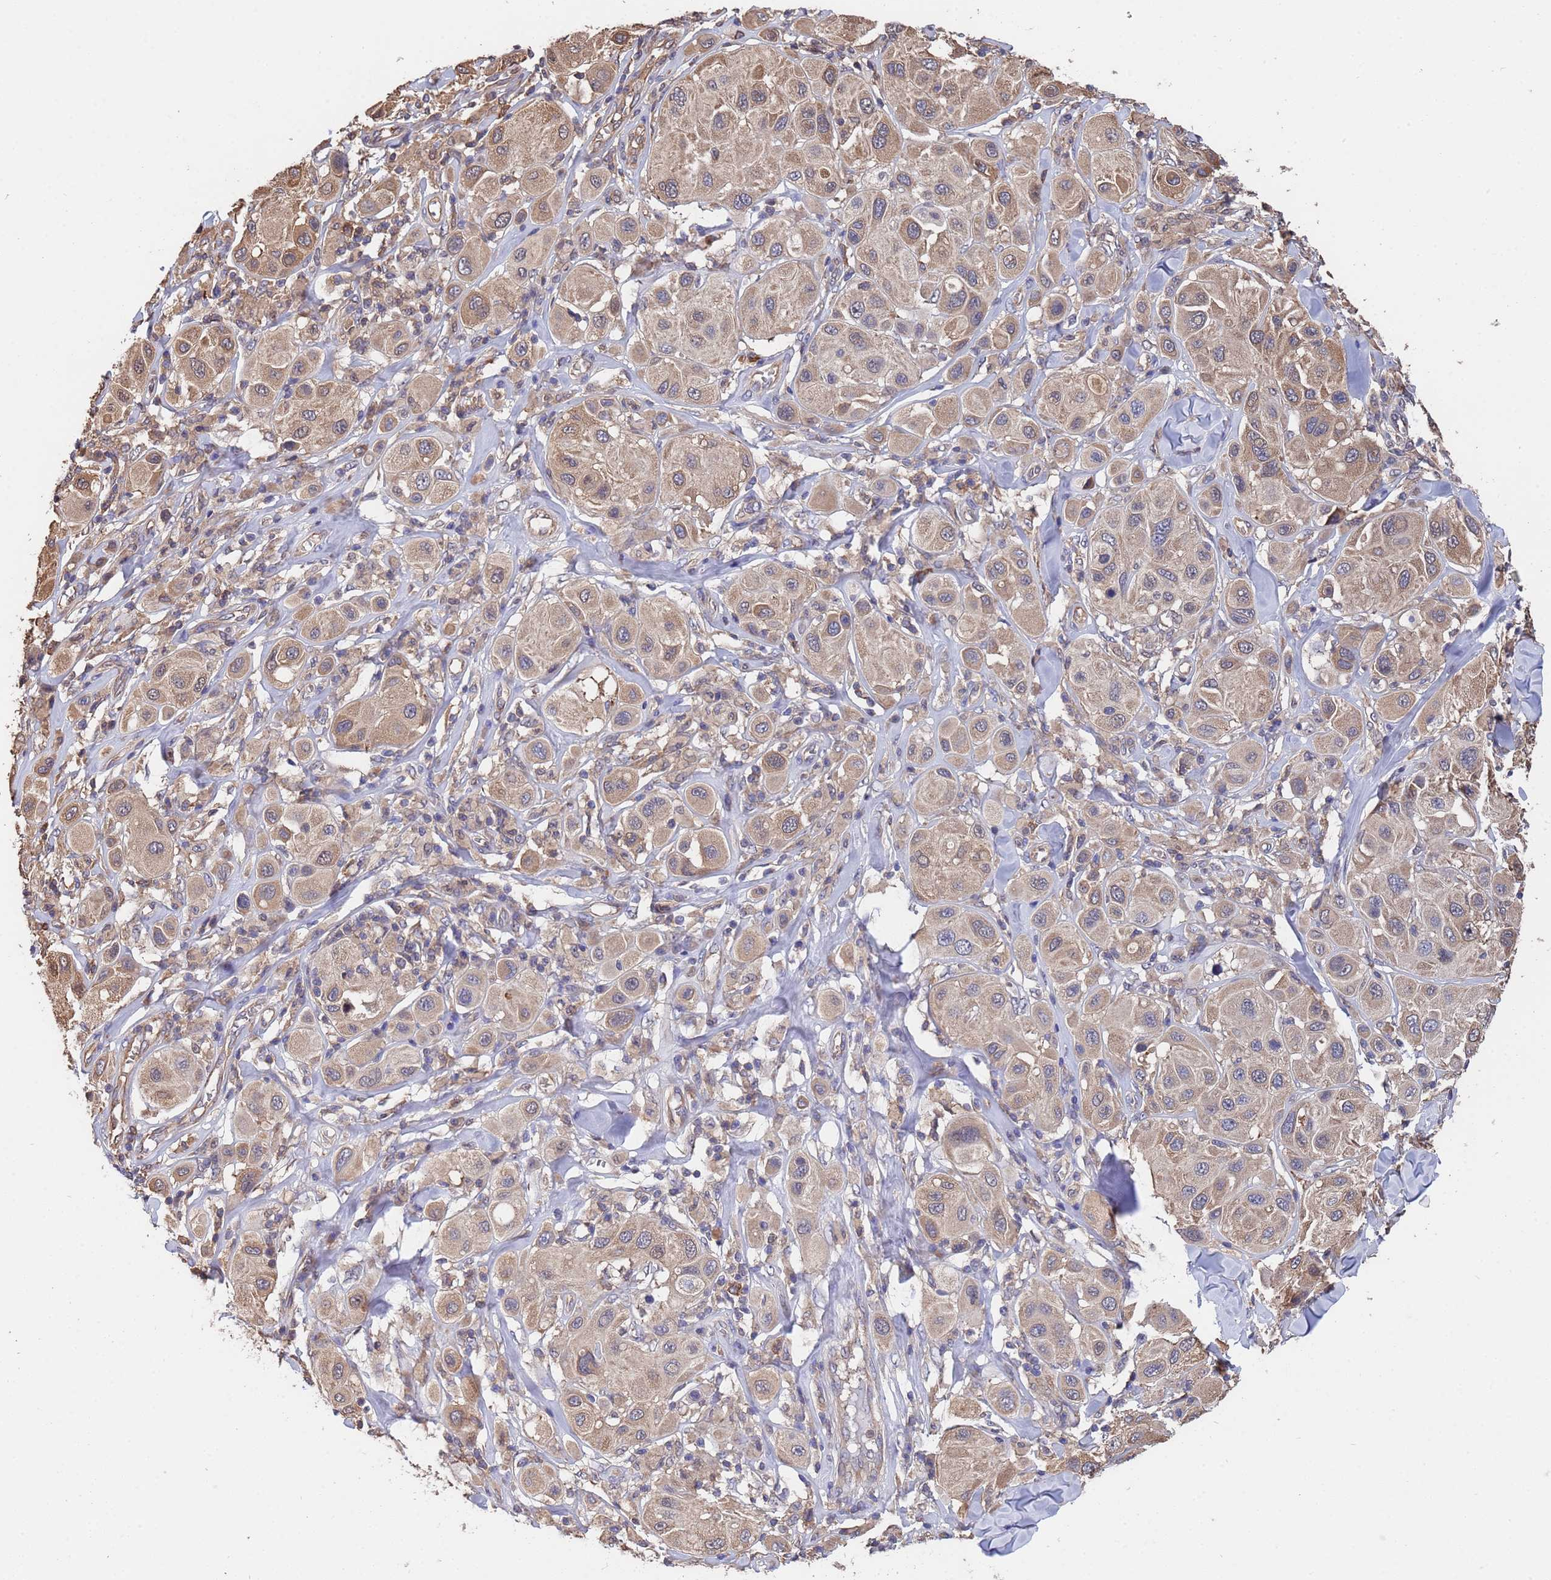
{"staining": {"intensity": "weak", "quantity": ">75%", "location": "cytoplasmic/membranous"}, "tissue": "melanoma", "cell_type": "Tumor cells", "image_type": "cancer", "snomed": [{"axis": "morphology", "description": "Malignant melanoma, Metastatic site"}, {"axis": "topography", "description": "Skin"}], "caption": "Protein staining by IHC demonstrates weak cytoplasmic/membranous staining in about >75% of tumor cells in malignant melanoma (metastatic site).", "gene": "FAM25A", "patient": {"sex": "male", "age": 41}}